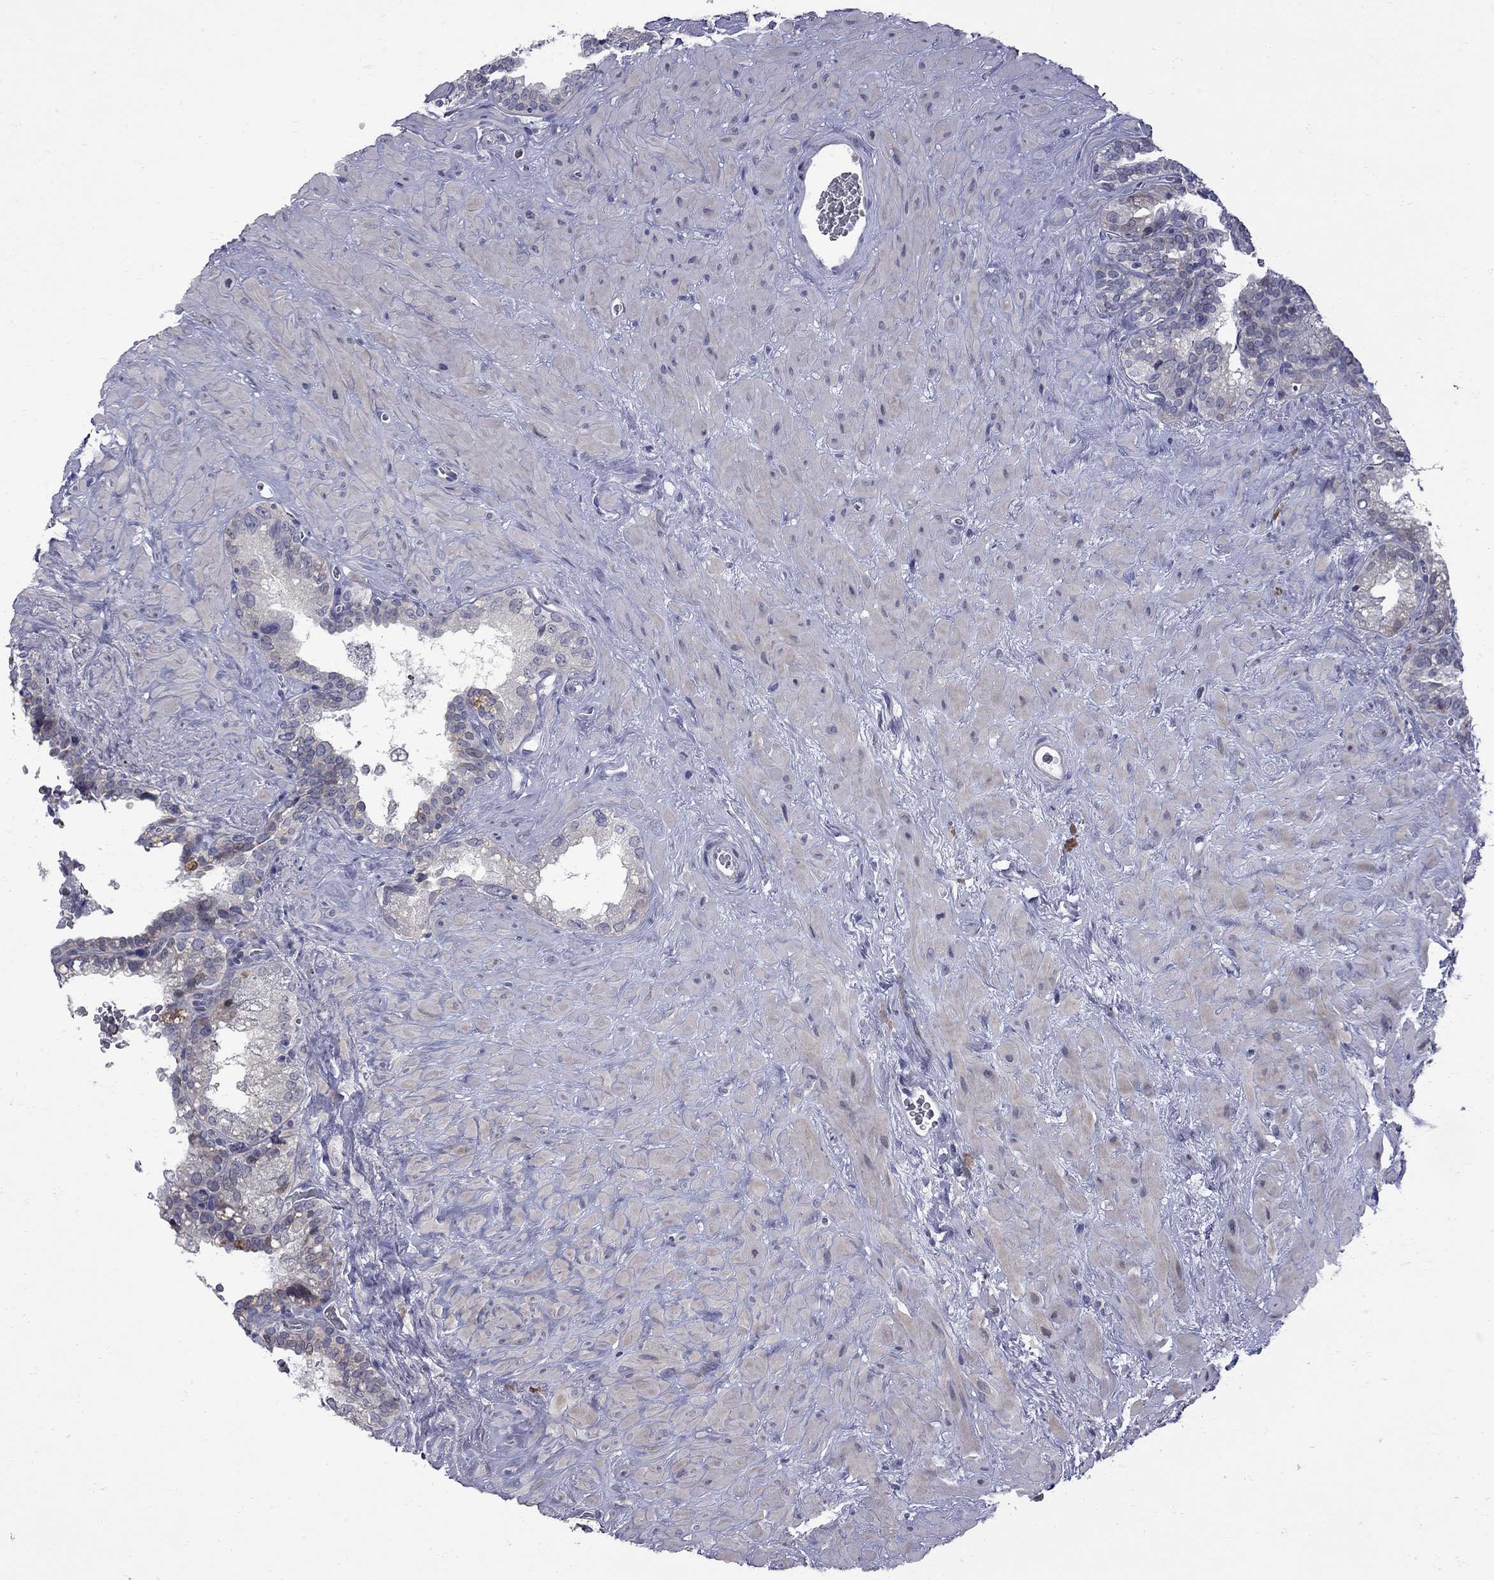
{"staining": {"intensity": "negative", "quantity": "none", "location": "none"}, "tissue": "seminal vesicle", "cell_type": "Glandular cells", "image_type": "normal", "snomed": [{"axis": "morphology", "description": "Normal tissue, NOS"}, {"axis": "topography", "description": "Prostate"}, {"axis": "topography", "description": "Seminal veicle"}], "caption": "IHC of unremarkable human seminal vesicle reveals no expression in glandular cells.", "gene": "NRARP", "patient": {"sex": "male", "age": 71}}